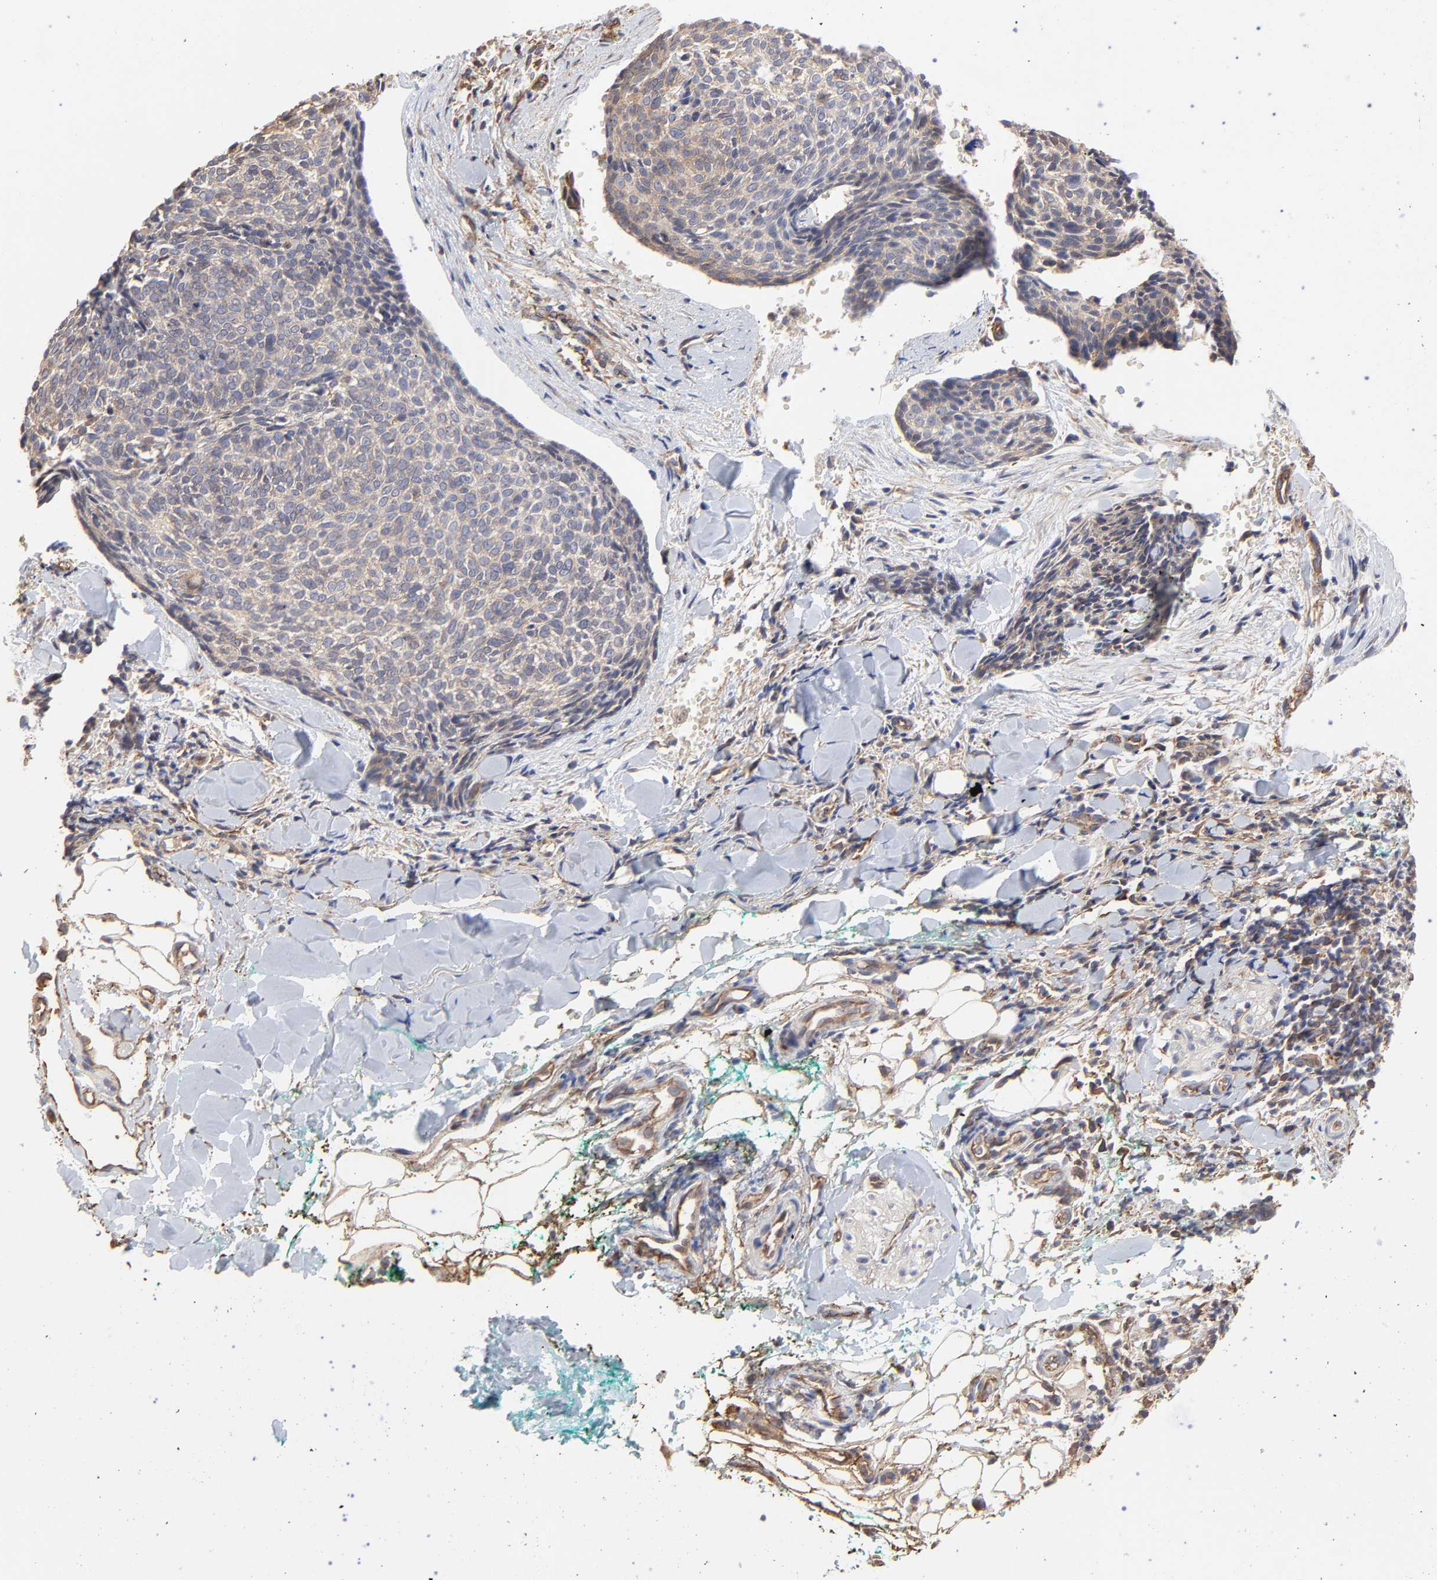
{"staining": {"intensity": "moderate", "quantity": ">75%", "location": "cytoplasmic/membranous"}, "tissue": "skin cancer", "cell_type": "Tumor cells", "image_type": "cancer", "snomed": [{"axis": "morphology", "description": "Normal tissue, NOS"}, {"axis": "morphology", "description": "Basal cell carcinoma"}, {"axis": "topography", "description": "Skin"}], "caption": "Immunohistochemistry (IHC) image of neoplastic tissue: human skin basal cell carcinoma stained using immunohistochemistry (IHC) exhibits medium levels of moderate protein expression localized specifically in the cytoplasmic/membranous of tumor cells, appearing as a cytoplasmic/membranous brown color.", "gene": "ARMT1", "patient": {"sex": "female", "age": 57}}